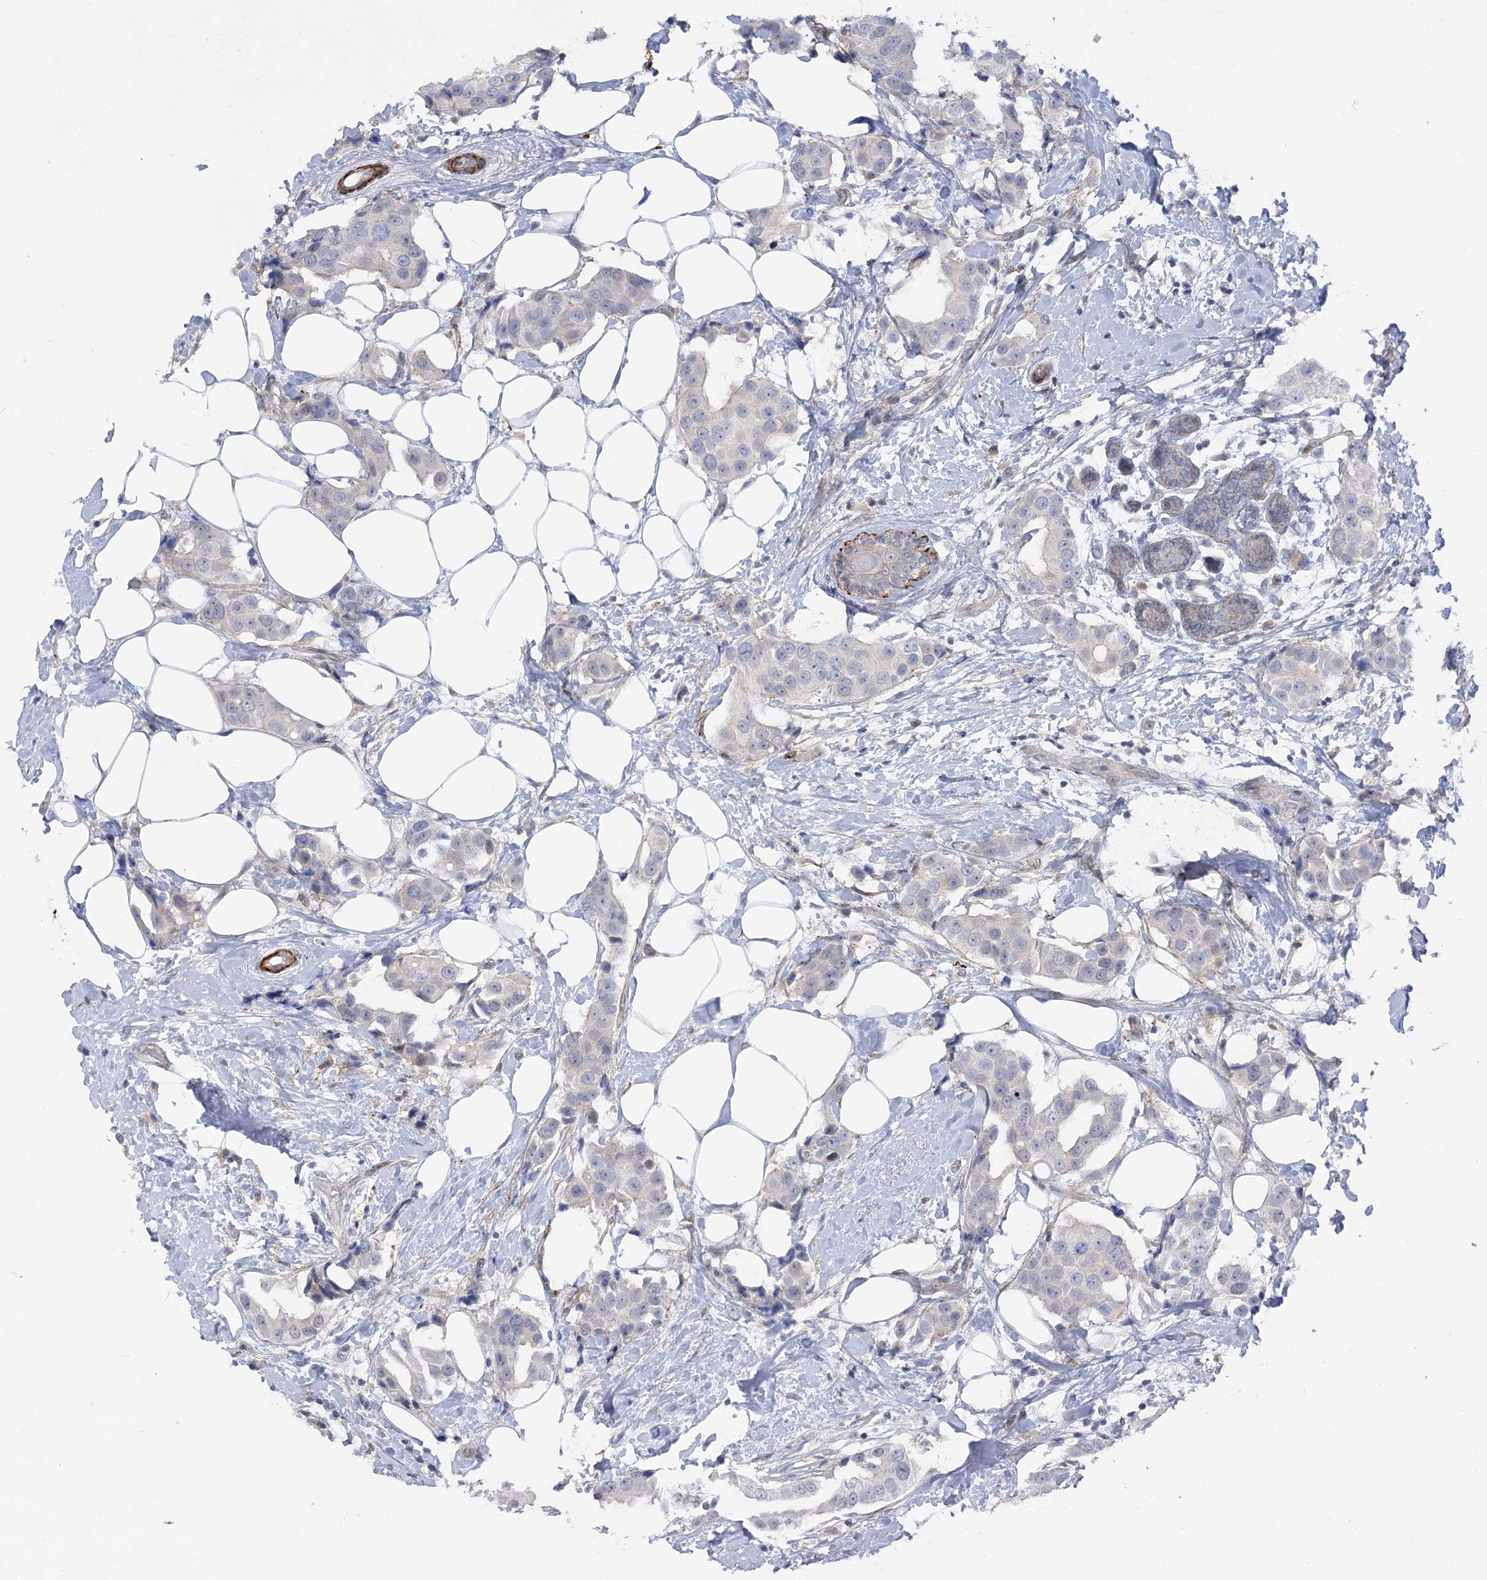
{"staining": {"intensity": "negative", "quantity": "none", "location": "none"}, "tissue": "breast cancer", "cell_type": "Tumor cells", "image_type": "cancer", "snomed": [{"axis": "morphology", "description": "Normal tissue, NOS"}, {"axis": "morphology", "description": "Duct carcinoma"}, {"axis": "topography", "description": "Breast"}], "caption": "Immunohistochemistry of breast infiltrating ductal carcinoma reveals no positivity in tumor cells.", "gene": "ARSI", "patient": {"sex": "female", "age": 39}}